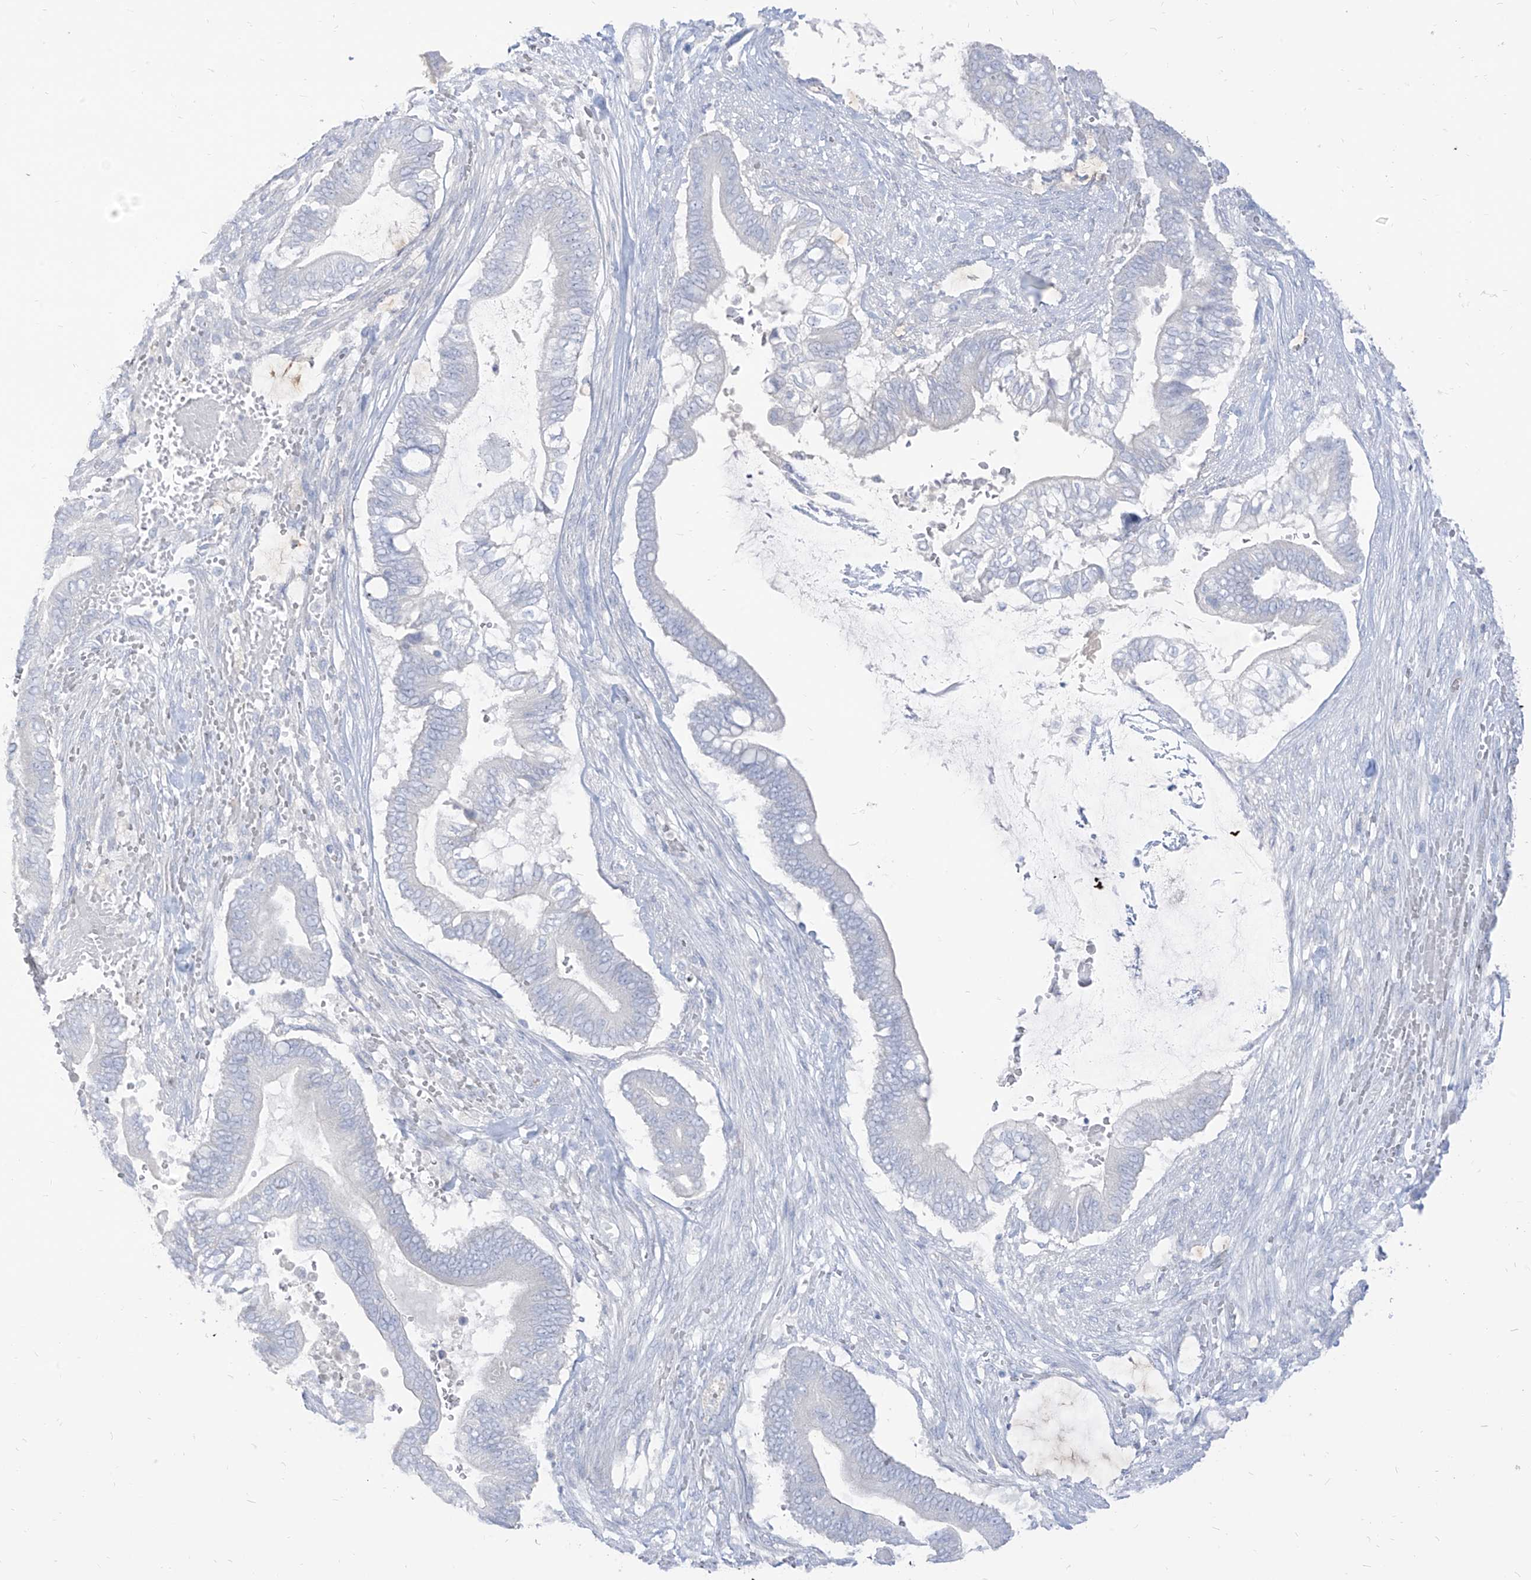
{"staining": {"intensity": "negative", "quantity": "none", "location": "none"}, "tissue": "pancreatic cancer", "cell_type": "Tumor cells", "image_type": "cancer", "snomed": [{"axis": "morphology", "description": "Adenocarcinoma, NOS"}, {"axis": "topography", "description": "Pancreas"}], "caption": "Pancreatic adenocarcinoma stained for a protein using IHC demonstrates no positivity tumor cells.", "gene": "ARHGEF40", "patient": {"sex": "male", "age": 68}}